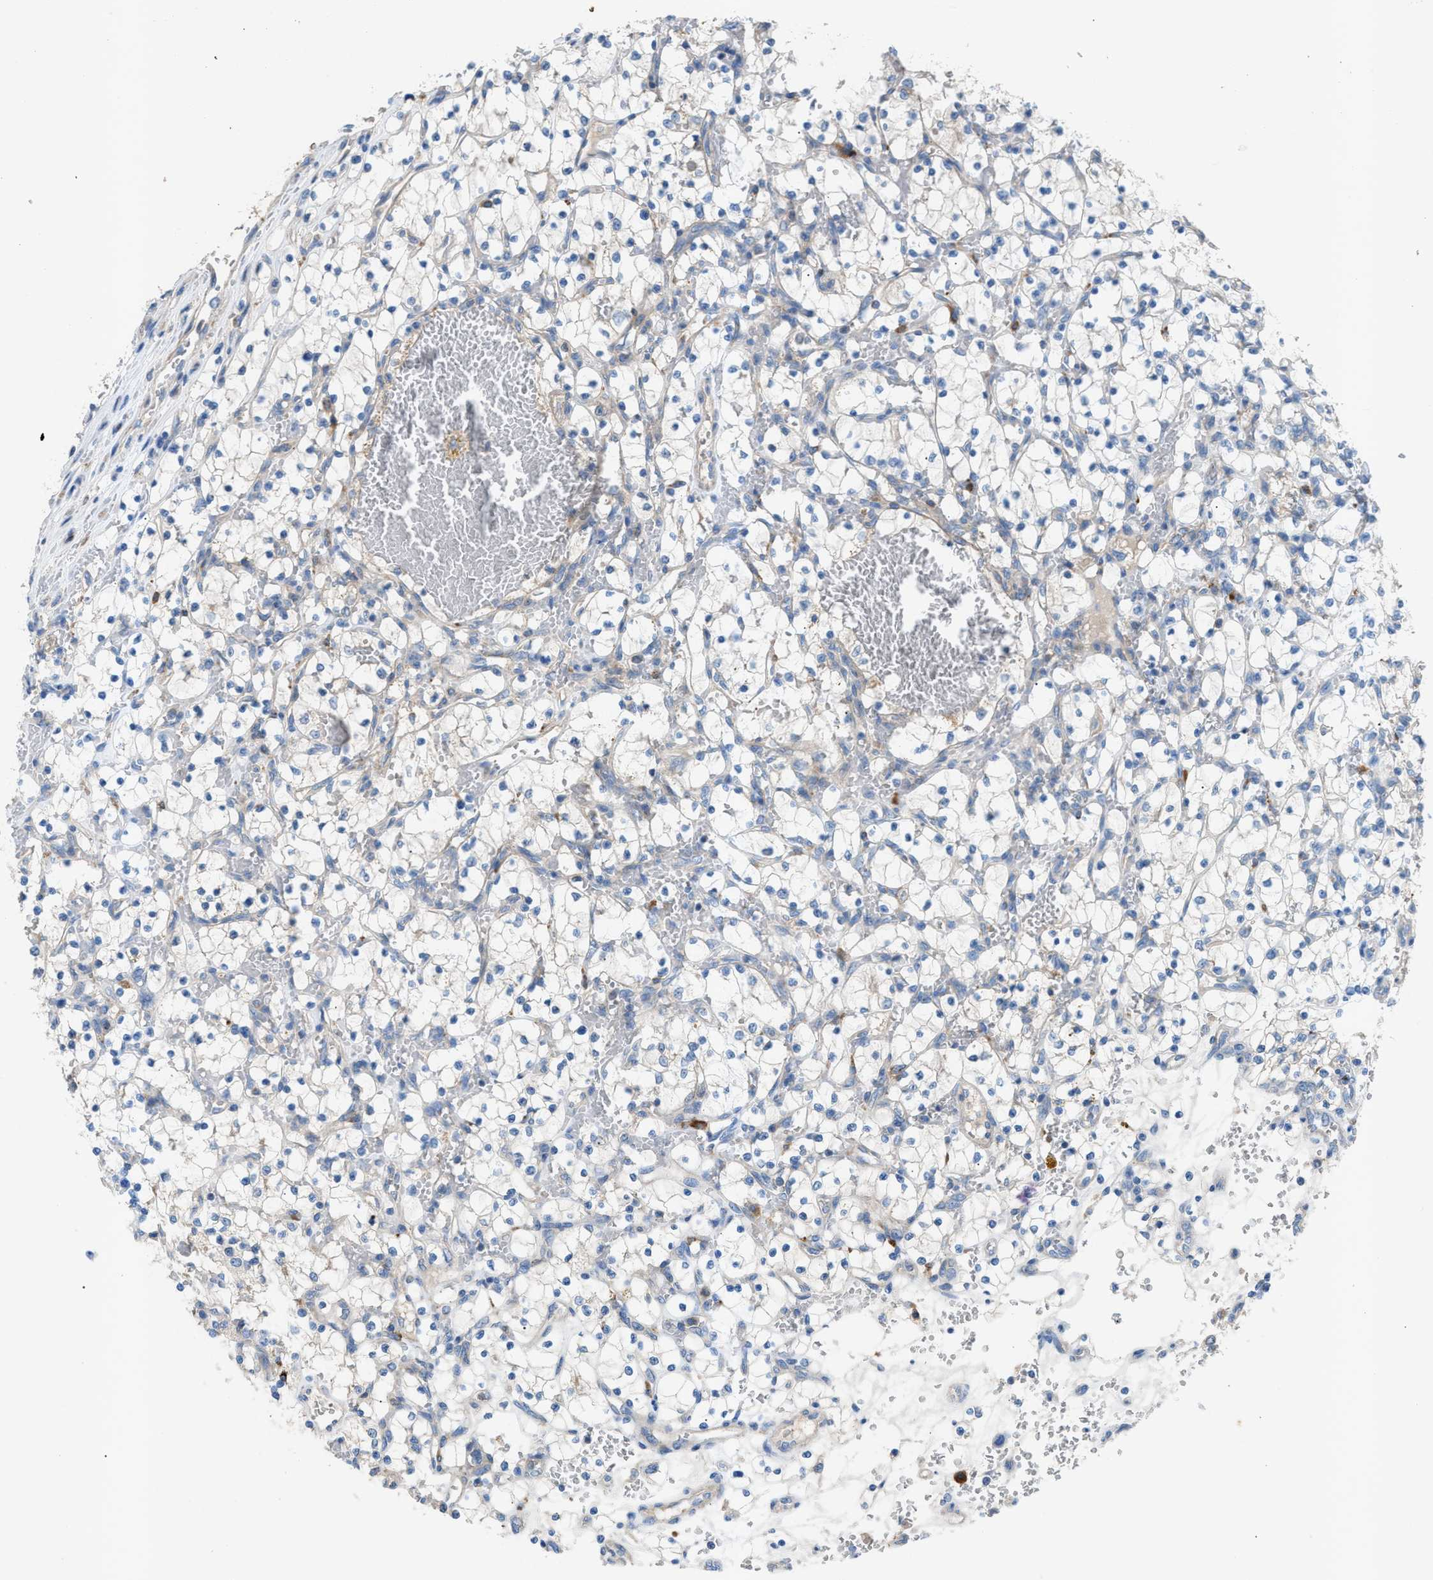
{"staining": {"intensity": "negative", "quantity": "none", "location": "none"}, "tissue": "renal cancer", "cell_type": "Tumor cells", "image_type": "cancer", "snomed": [{"axis": "morphology", "description": "Adenocarcinoma, NOS"}, {"axis": "topography", "description": "Kidney"}], "caption": "IHC photomicrograph of neoplastic tissue: human renal cancer (adenocarcinoma) stained with DAB (3,3'-diaminobenzidine) exhibits no significant protein expression in tumor cells.", "gene": "AOAH", "patient": {"sex": "female", "age": 69}}